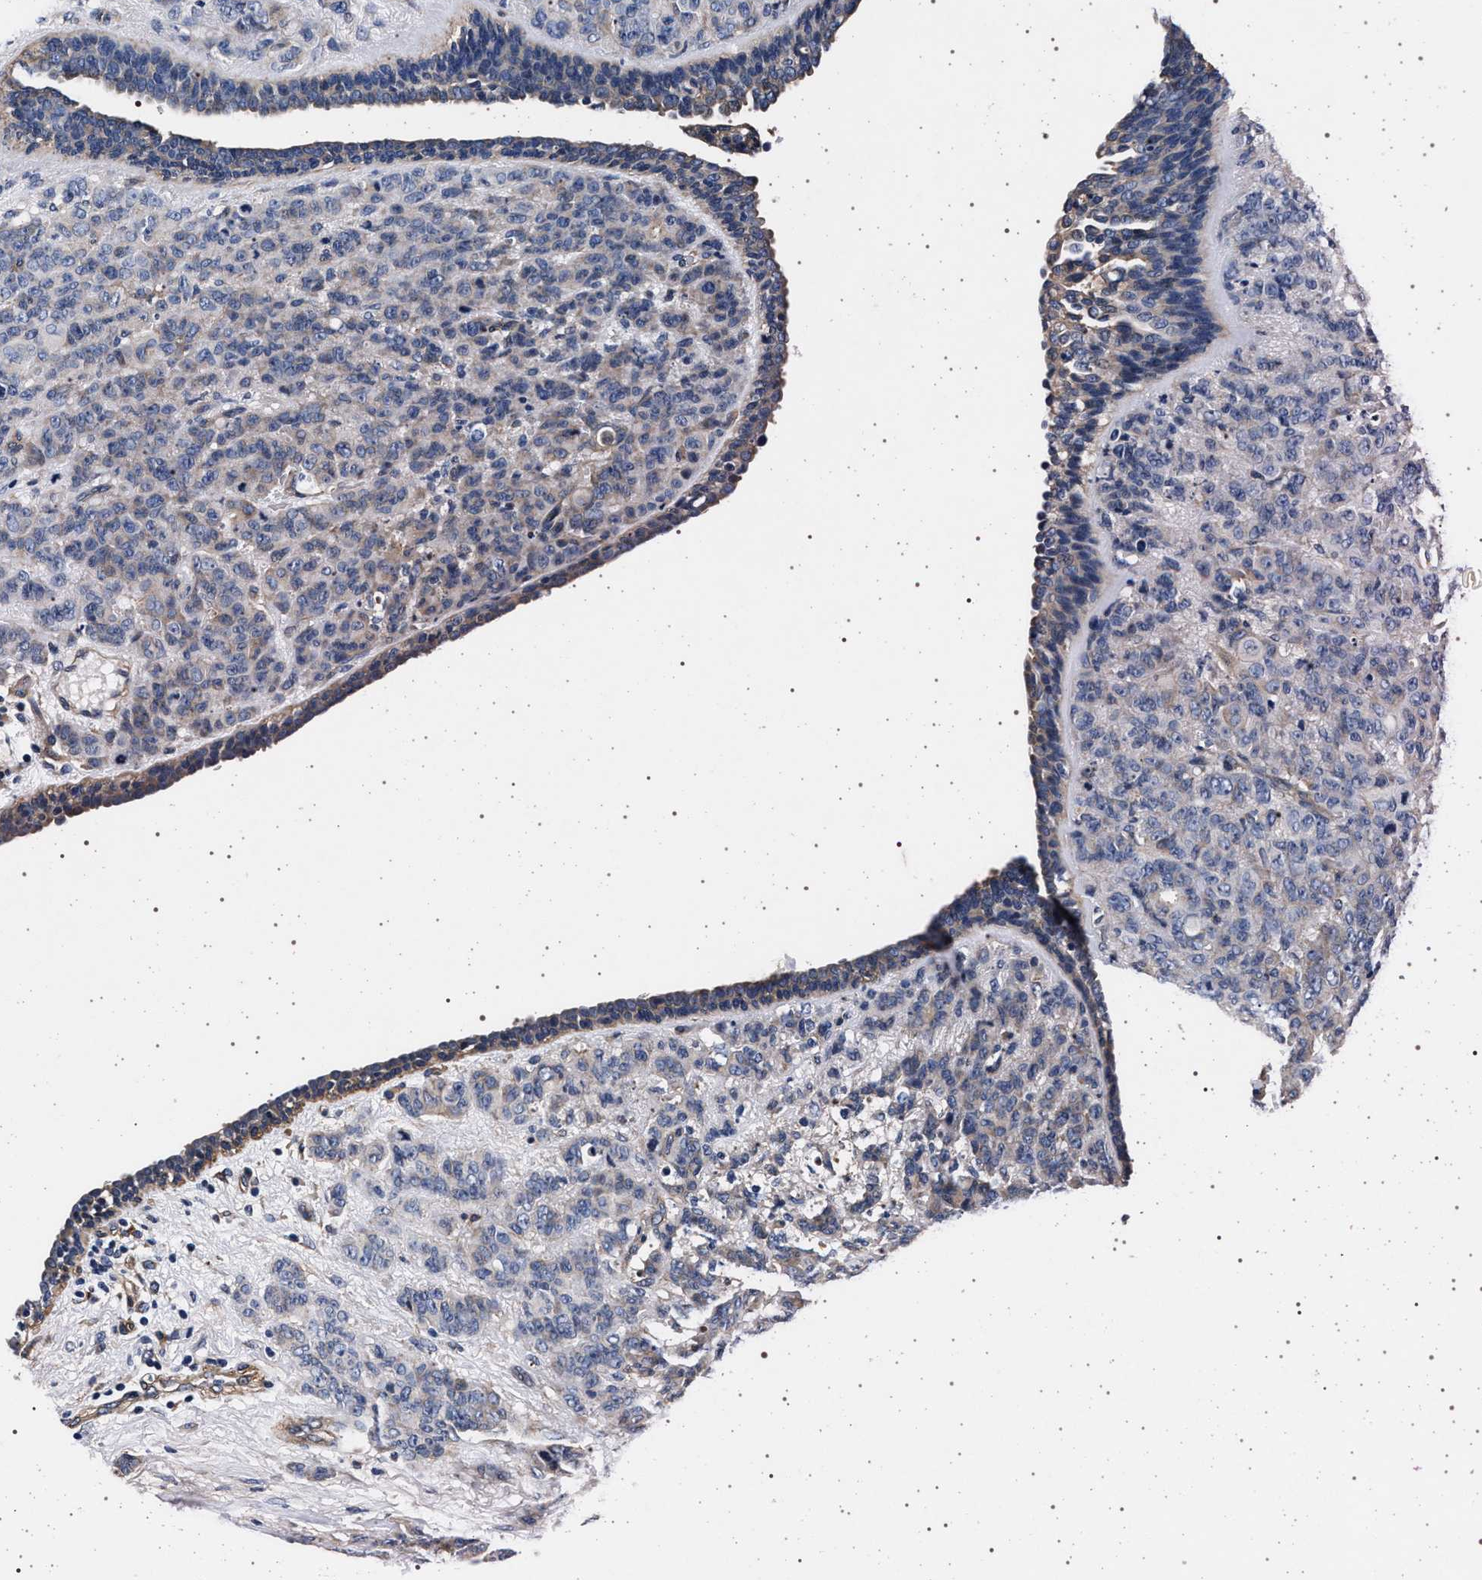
{"staining": {"intensity": "weak", "quantity": "<25%", "location": "cytoplasmic/membranous"}, "tissue": "breast cancer", "cell_type": "Tumor cells", "image_type": "cancer", "snomed": [{"axis": "morphology", "description": "Duct carcinoma"}, {"axis": "topography", "description": "Breast"}], "caption": "This is a photomicrograph of immunohistochemistry staining of intraductal carcinoma (breast), which shows no positivity in tumor cells.", "gene": "KCNK6", "patient": {"sex": "female", "age": 40}}